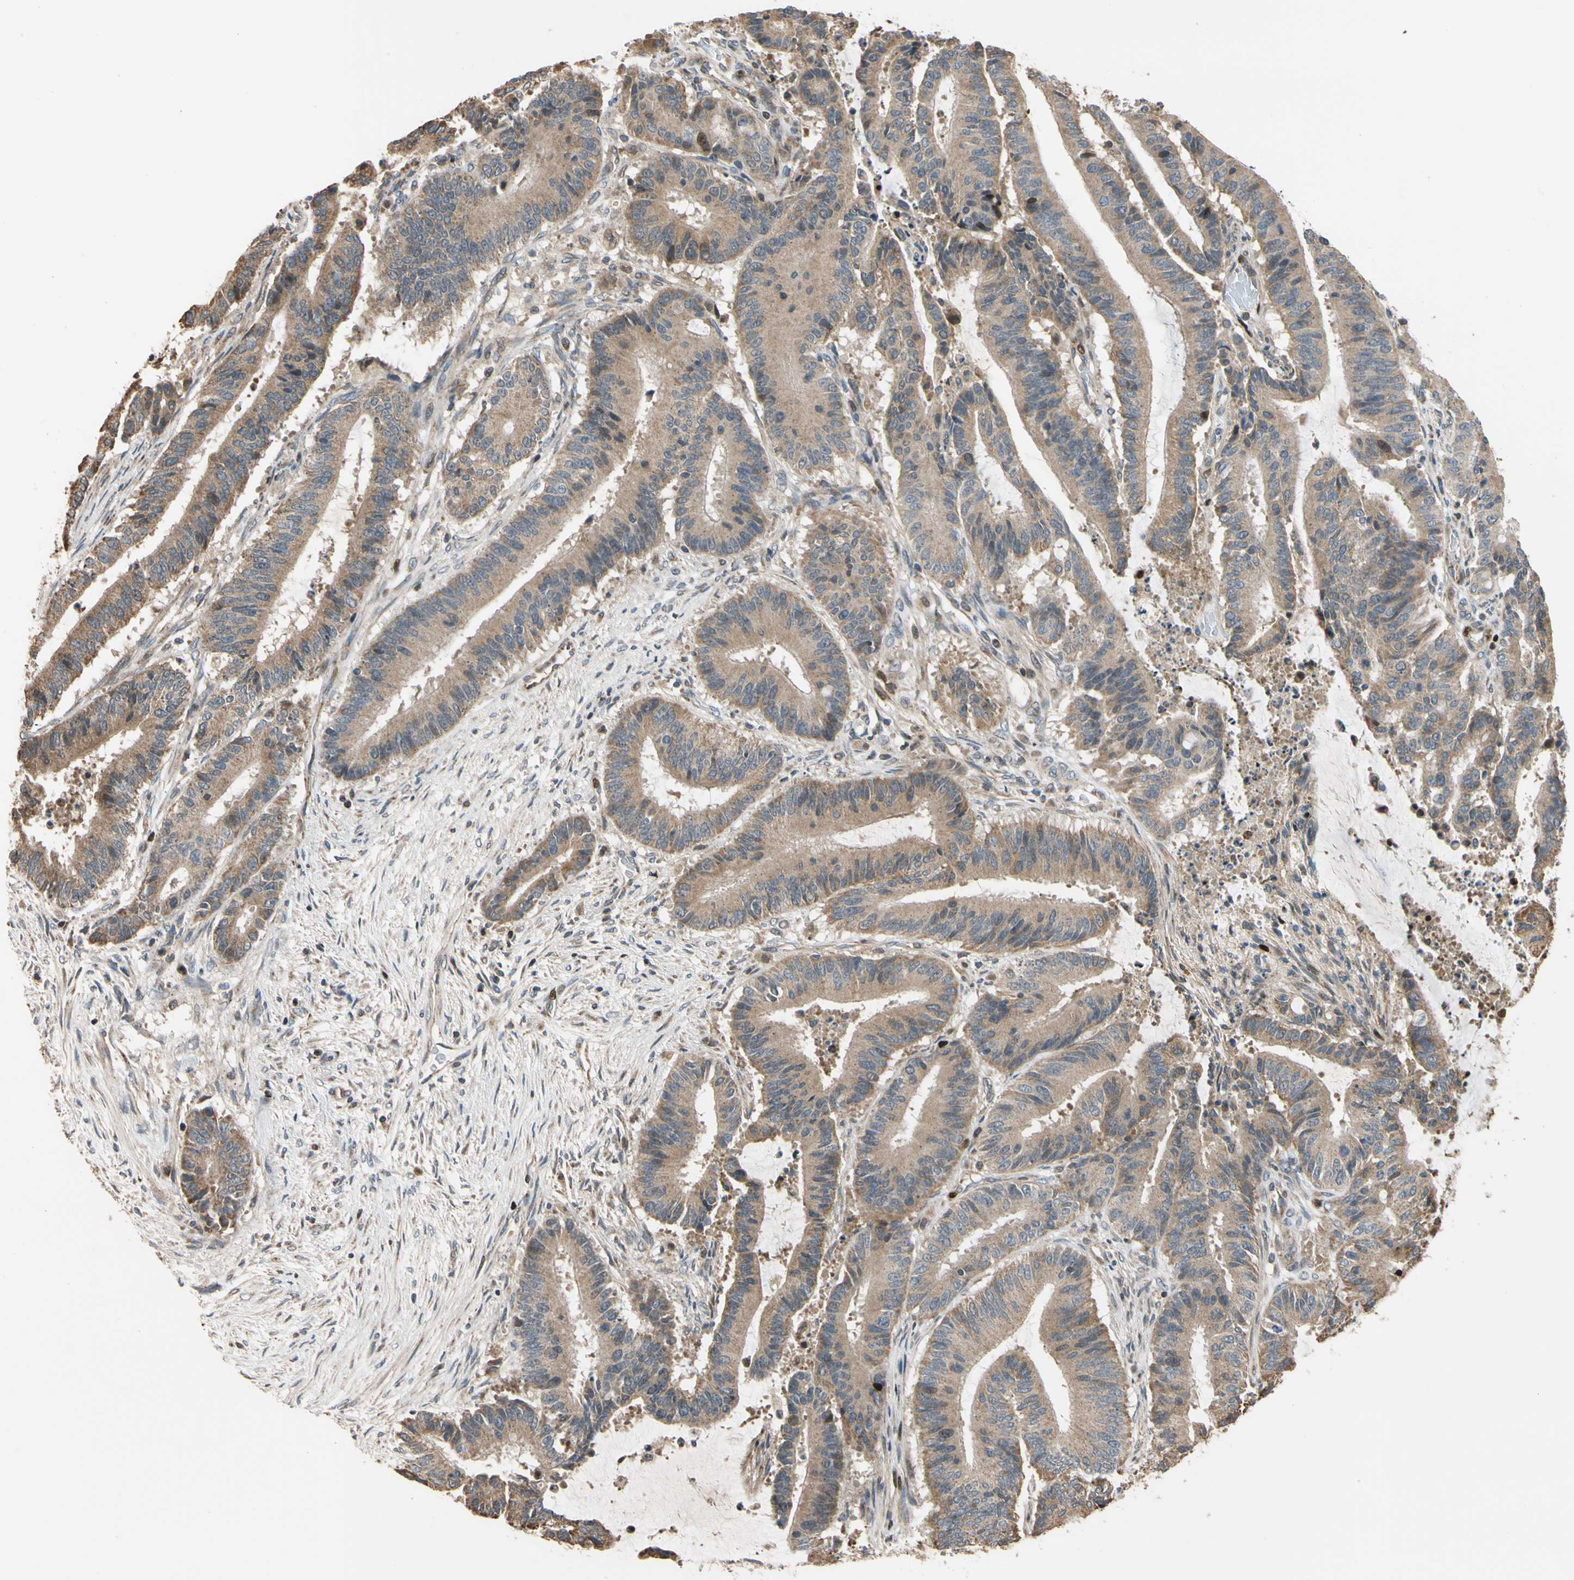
{"staining": {"intensity": "weak", "quantity": ">75%", "location": "cytoplasmic/membranous"}, "tissue": "liver cancer", "cell_type": "Tumor cells", "image_type": "cancer", "snomed": [{"axis": "morphology", "description": "Cholangiocarcinoma"}, {"axis": "topography", "description": "Liver"}], "caption": "The immunohistochemical stain highlights weak cytoplasmic/membranous expression in tumor cells of cholangiocarcinoma (liver) tissue.", "gene": "IP6K2", "patient": {"sex": "female", "age": 73}}